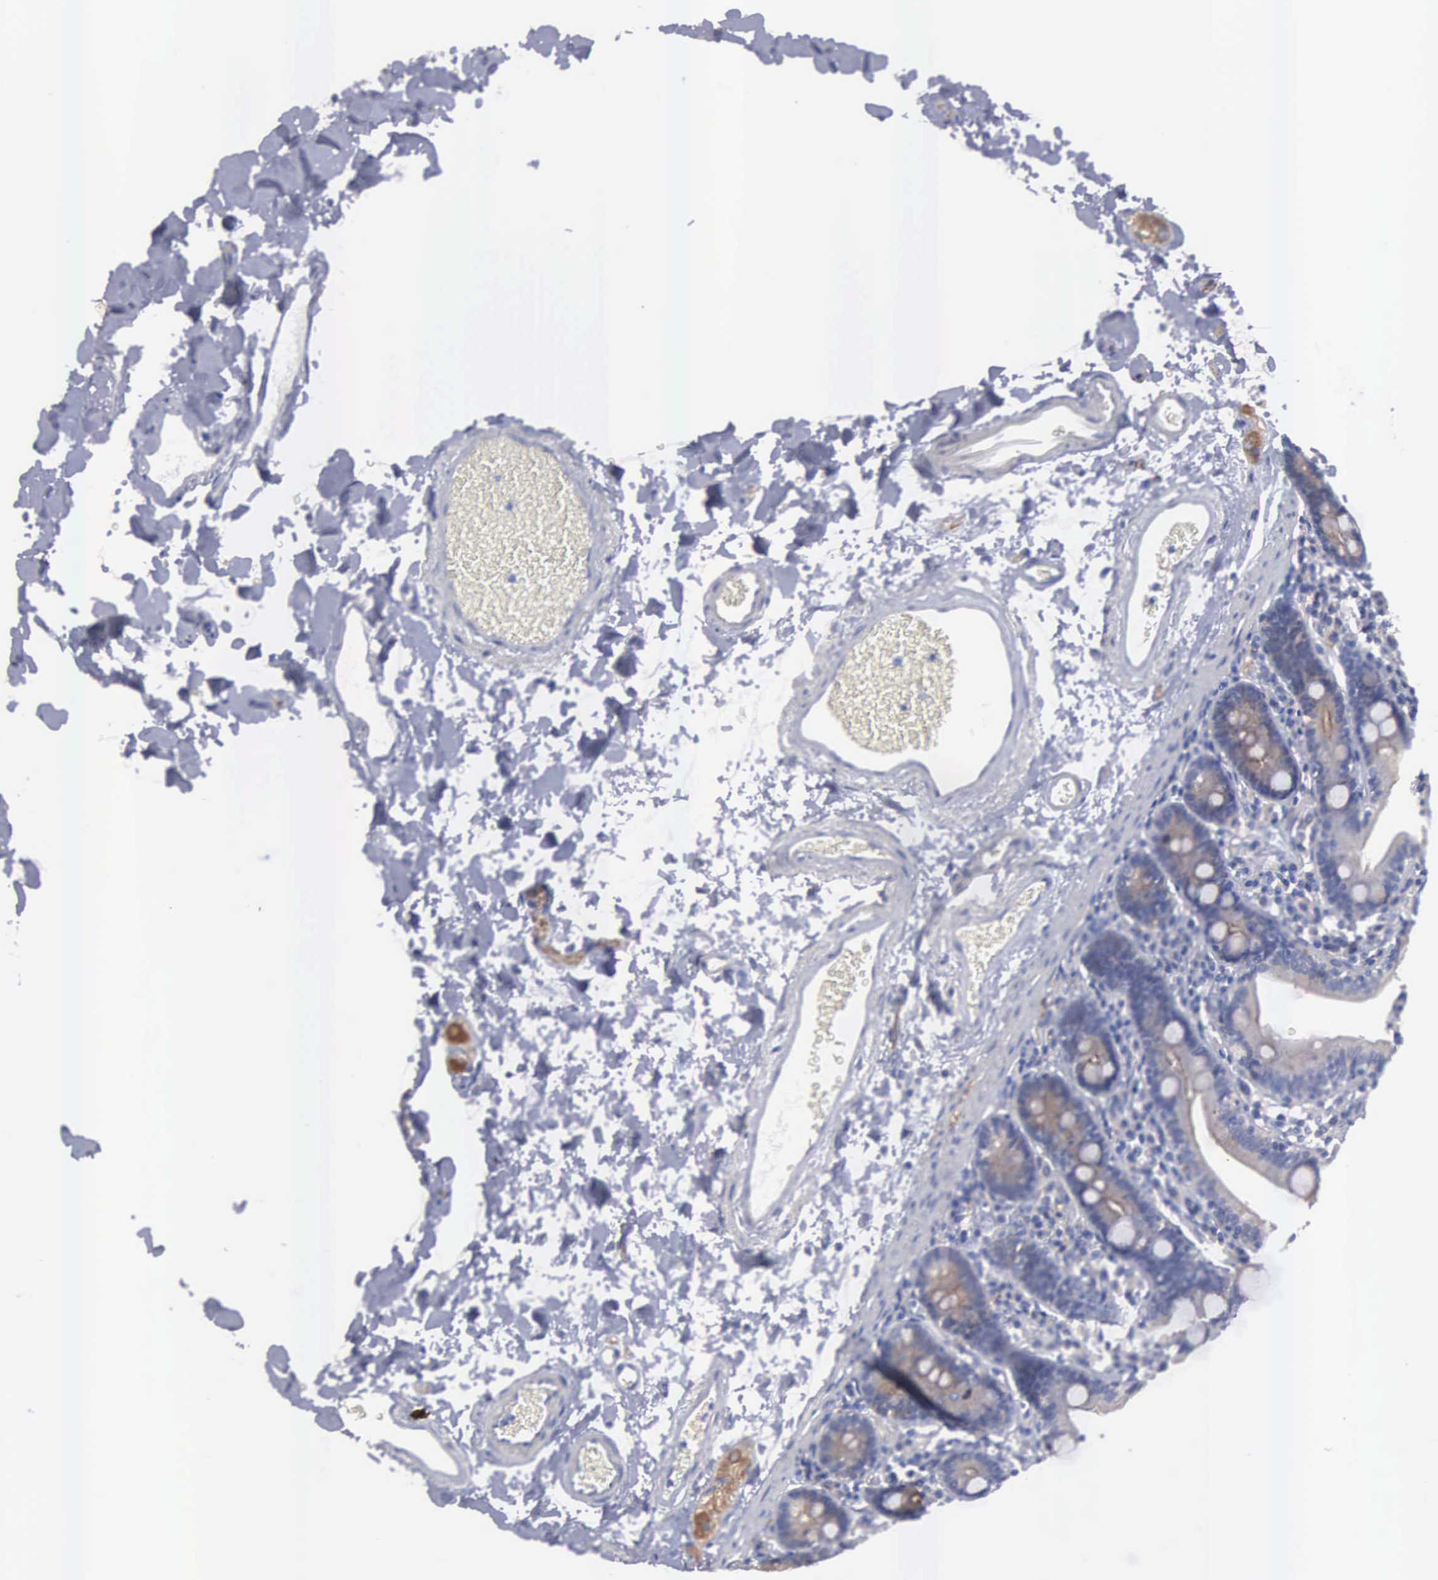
{"staining": {"intensity": "weak", "quantity": "25%-75%", "location": "cytoplasmic/membranous"}, "tissue": "duodenum", "cell_type": "Glandular cells", "image_type": "normal", "snomed": [{"axis": "morphology", "description": "Normal tissue, NOS"}, {"axis": "topography", "description": "Duodenum"}], "caption": "Glandular cells exhibit low levels of weak cytoplasmic/membranous positivity in about 25%-75% of cells in benign human duodenum. (brown staining indicates protein expression, while blue staining denotes nuclei).", "gene": "CEP170B", "patient": {"sex": "male", "age": 70}}